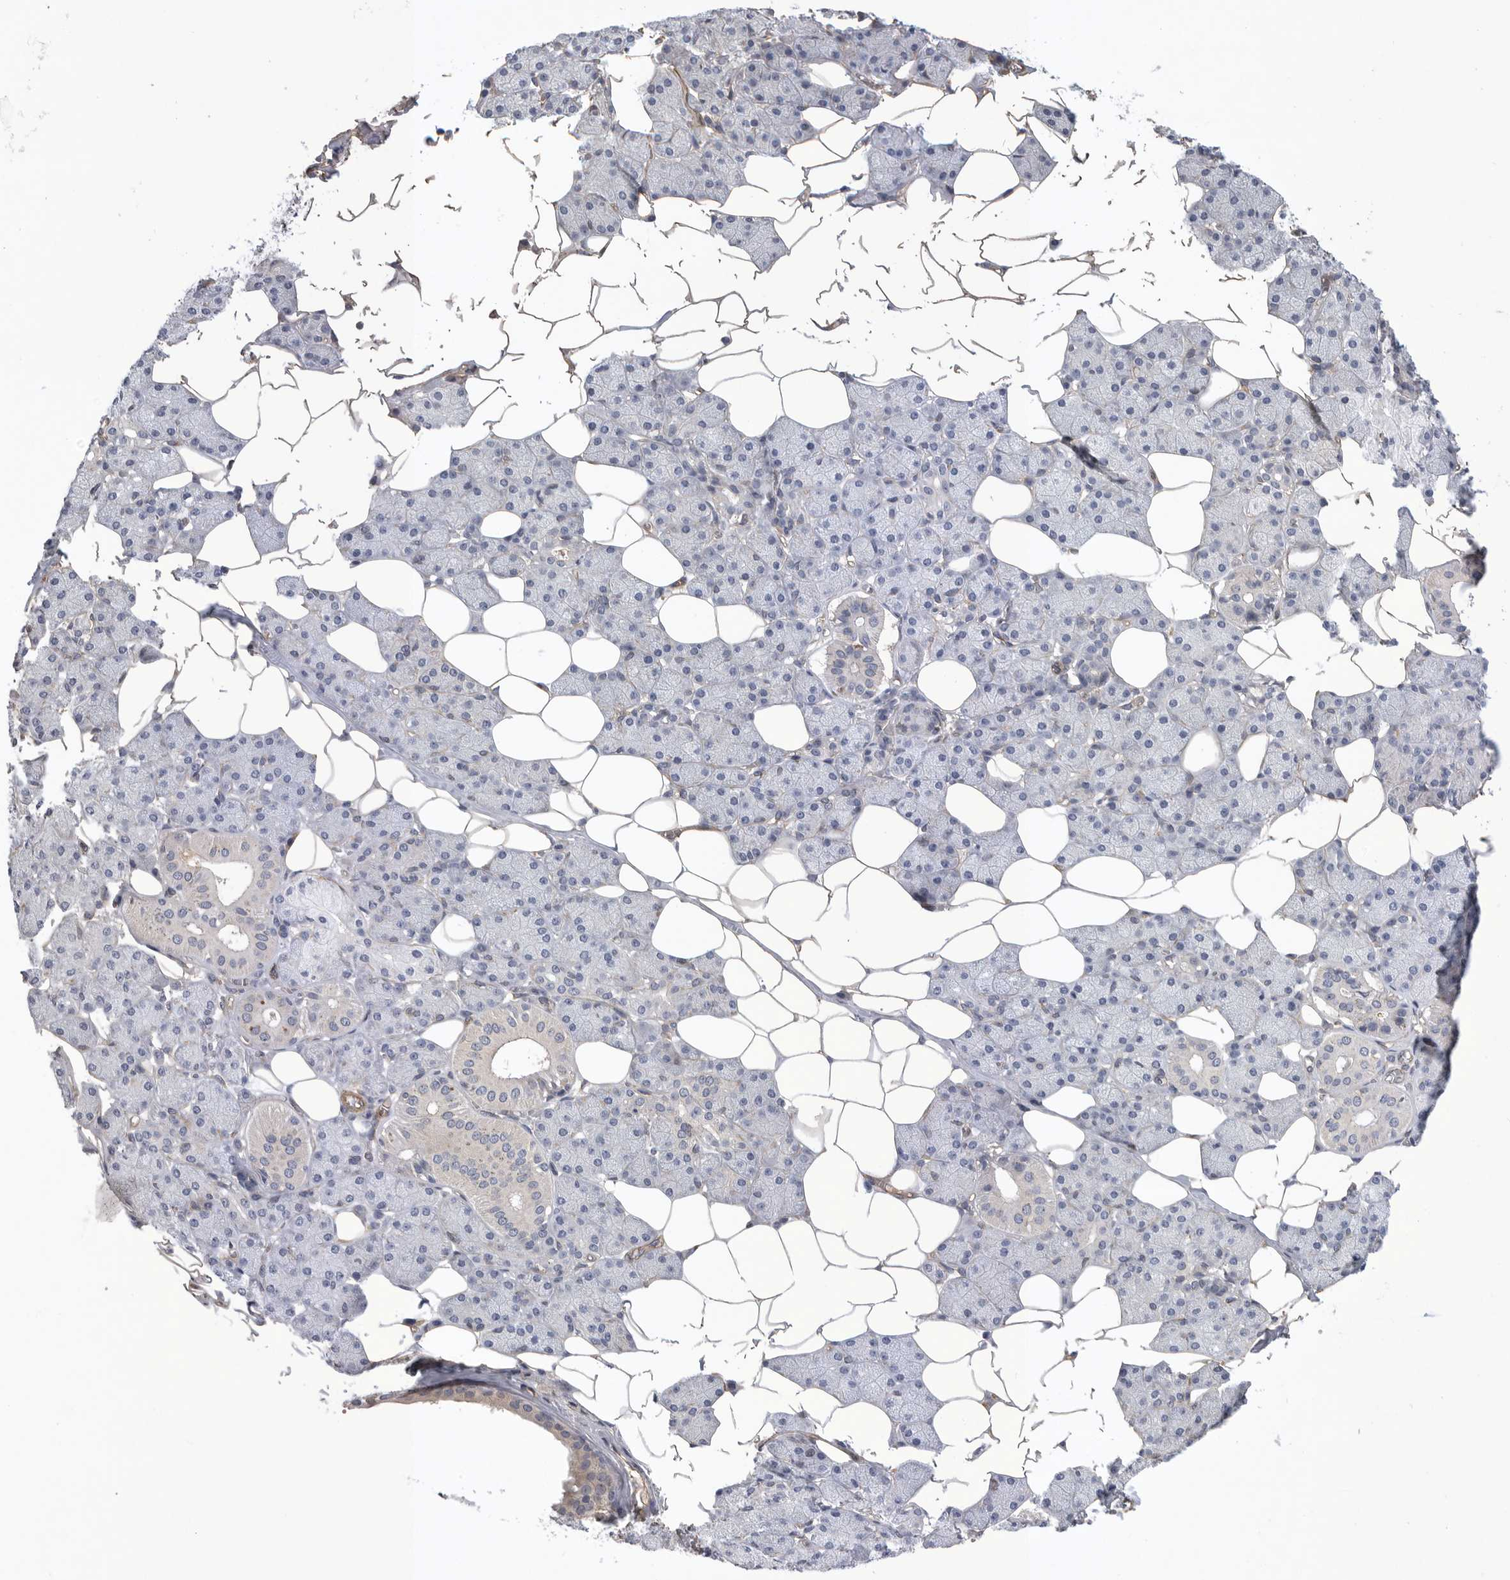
{"staining": {"intensity": "weak", "quantity": "<25%", "location": "cytoplasmic/membranous"}, "tissue": "salivary gland", "cell_type": "Glandular cells", "image_type": "normal", "snomed": [{"axis": "morphology", "description": "Normal tissue, NOS"}, {"axis": "topography", "description": "Salivary gland"}], "caption": "The histopathology image displays no significant expression in glandular cells of salivary gland. Nuclei are stained in blue.", "gene": "ANKFY1", "patient": {"sex": "female", "age": 33}}